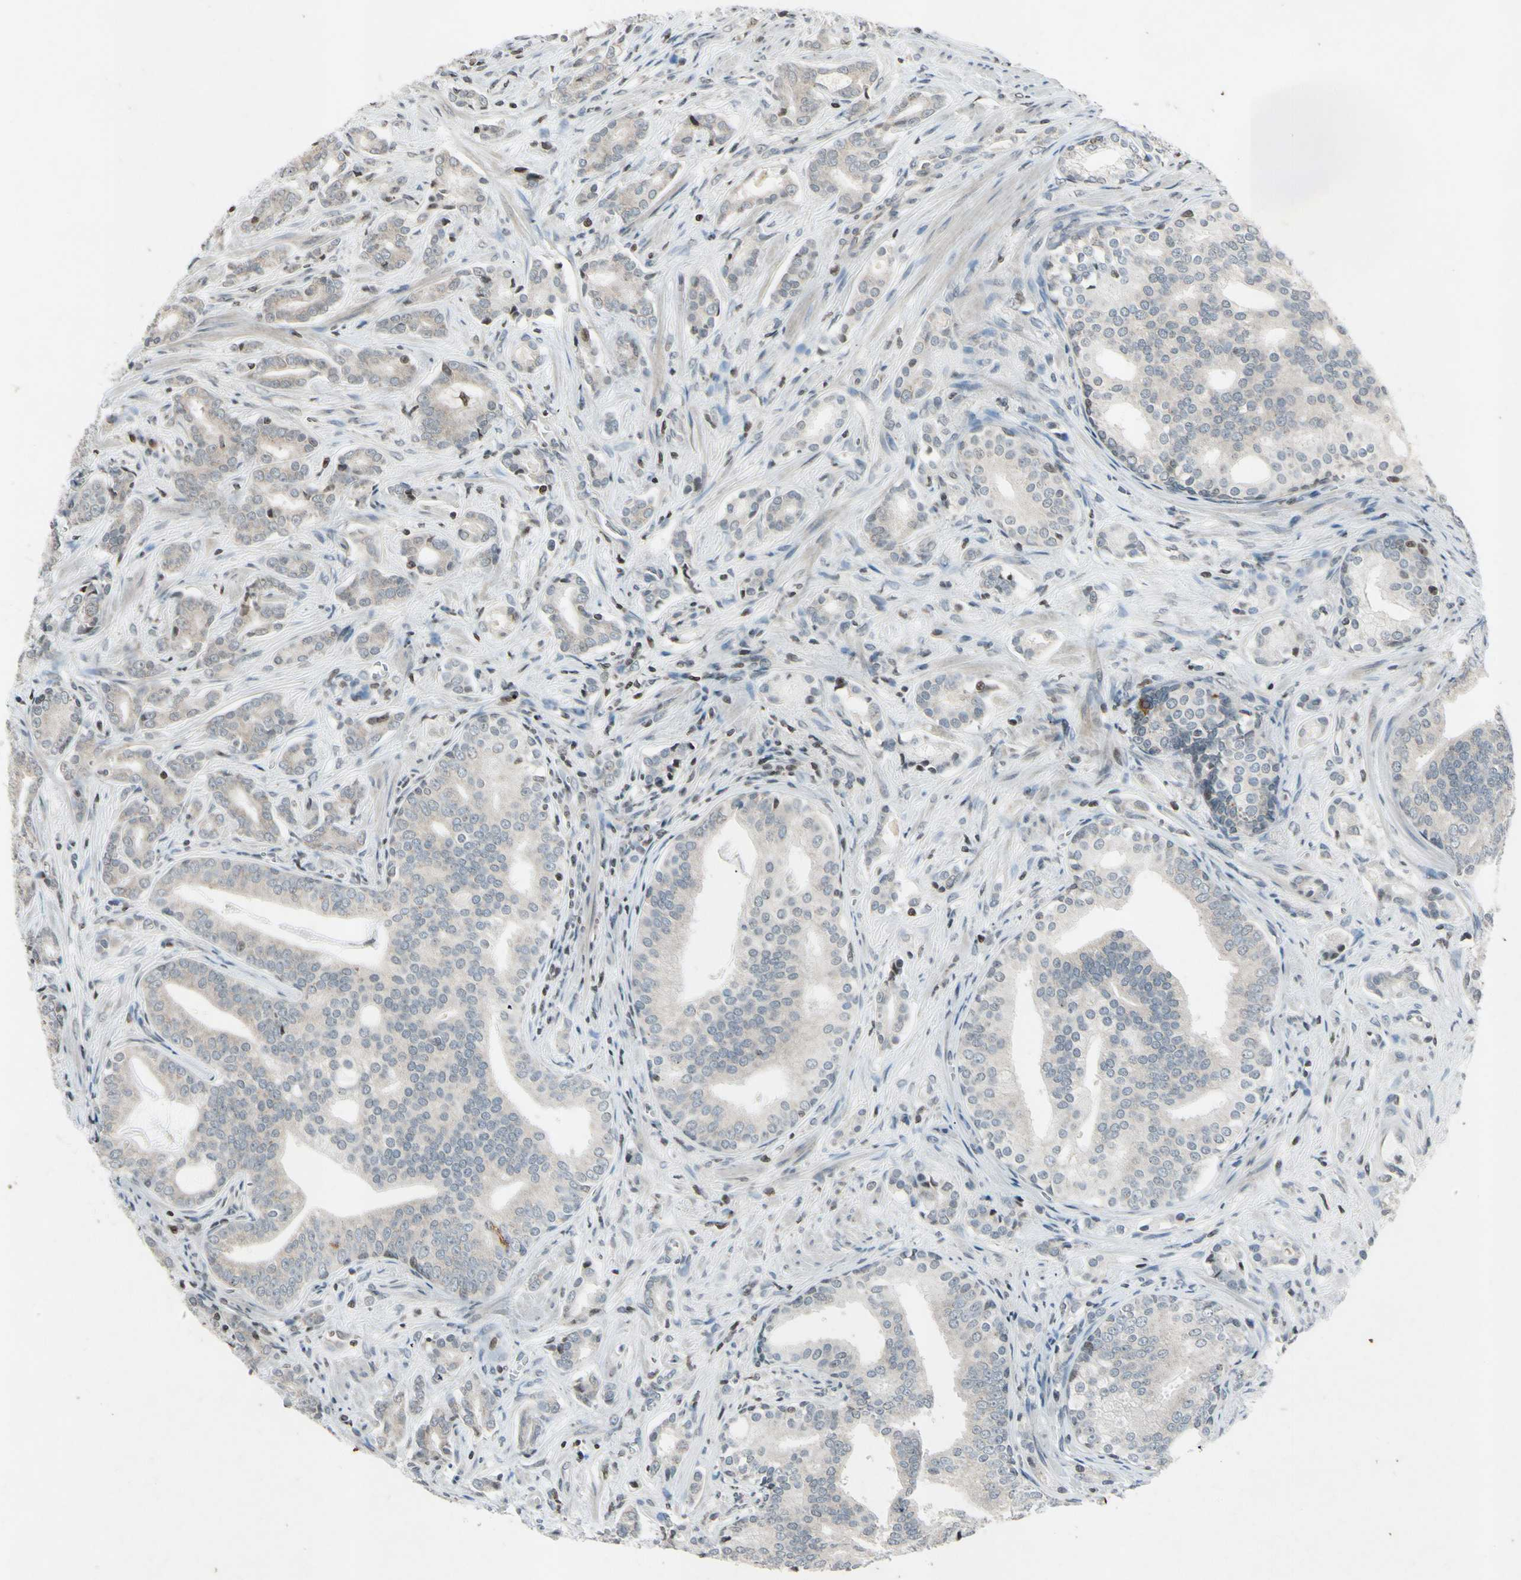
{"staining": {"intensity": "weak", "quantity": ">75%", "location": "cytoplasmic/membranous"}, "tissue": "prostate cancer", "cell_type": "Tumor cells", "image_type": "cancer", "snomed": [{"axis": "morphology", "description": "Adenocarcinoma, Low grade"}, {"axis": "topography", "description": "Prostate"}], "caption": "The immunohistochemical stain highlights weak cytoplasmic/membranous expression in tumor cells of prostate cancer tissue.", "gene": "CLDN11", "patient": {"sex": "male", "age": 58}}